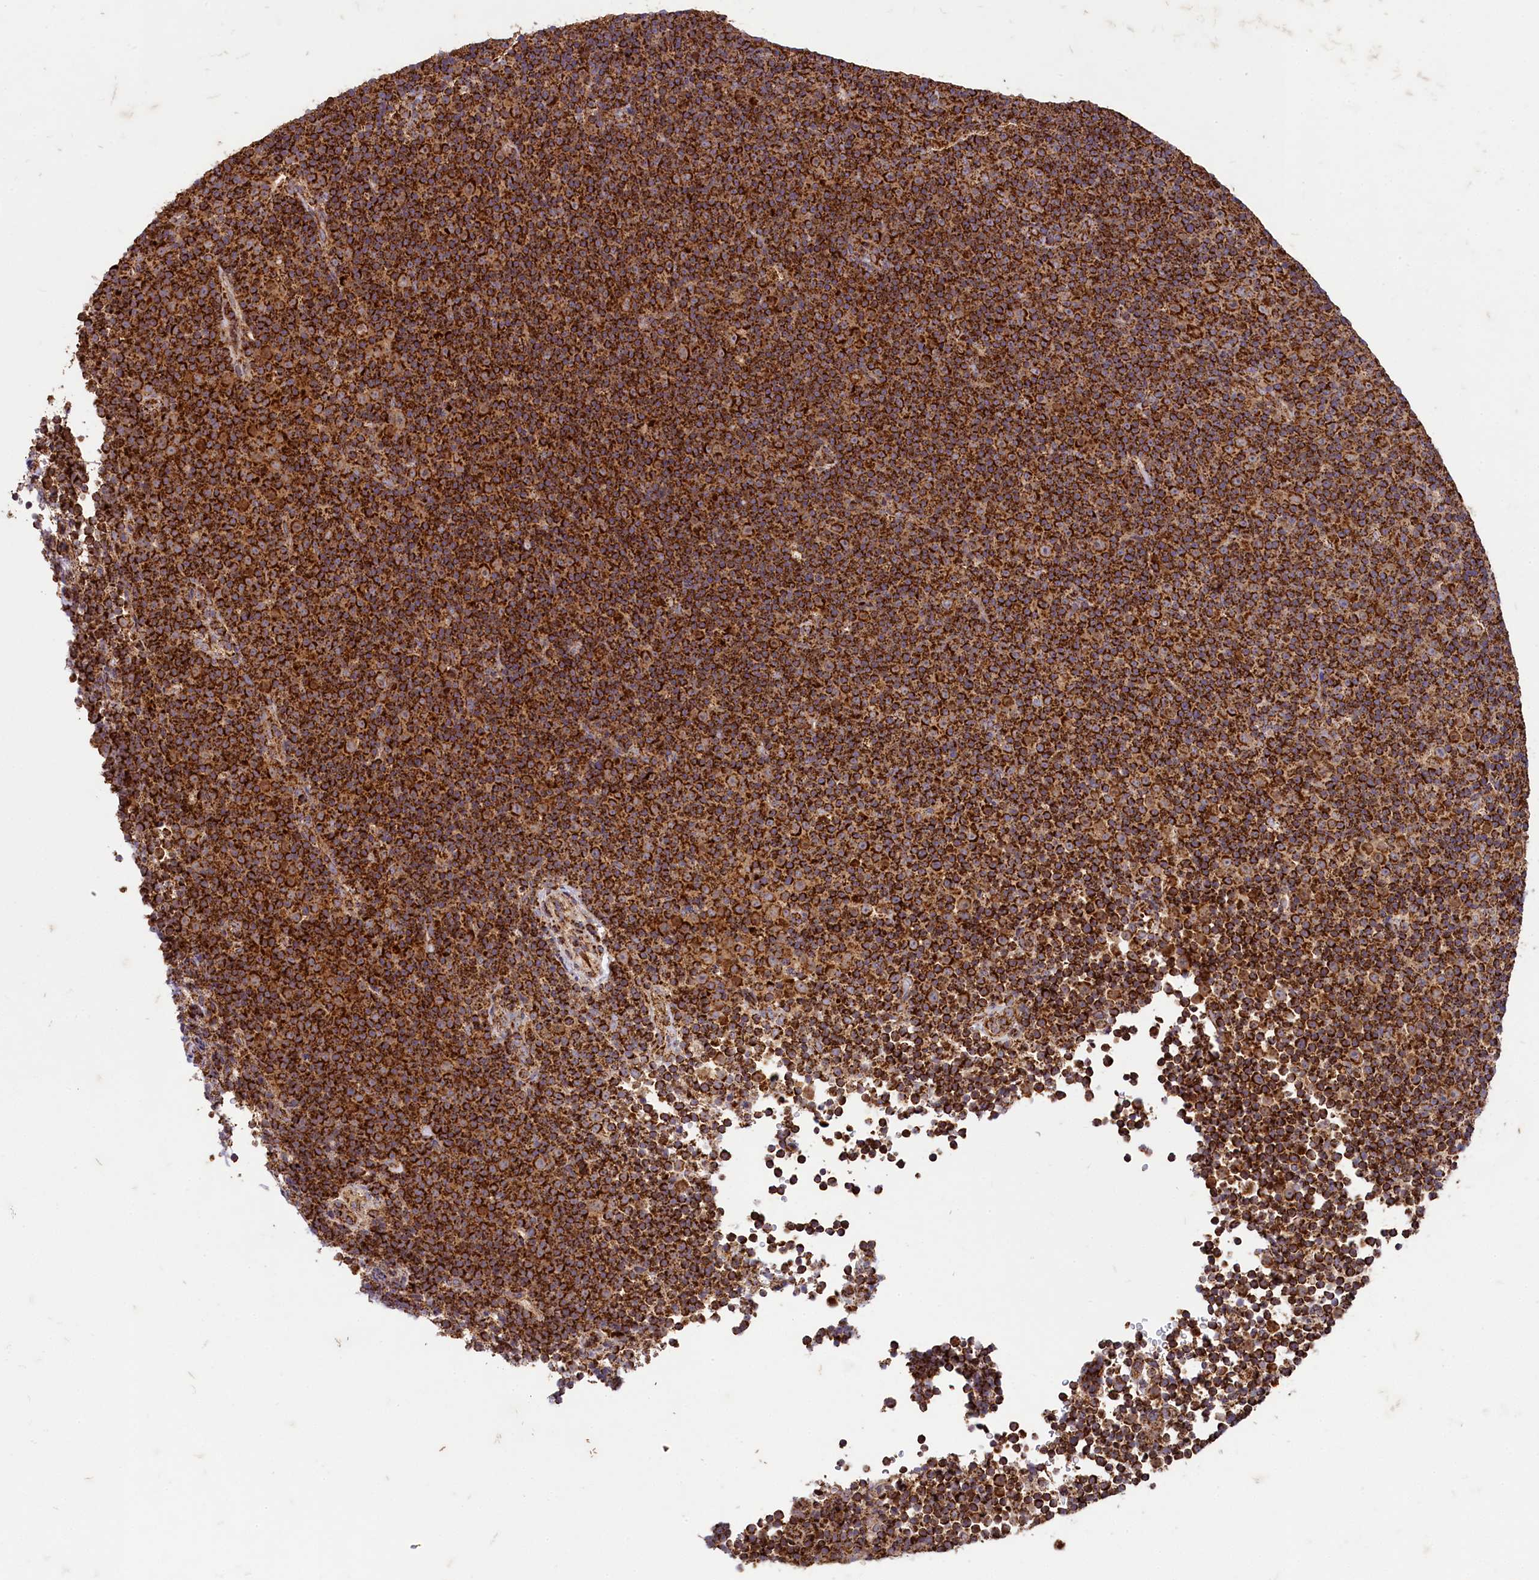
{"staining": {"intensity": "strong", "quantity": ">75%", "location": "cytoplasmic/membranous"}, "tissue": "lymphoma", "cell_type": "Tumor cells", "image_type": "cancer", "snomed": [{"axis": "morphology", "description": "Malignant lymphoma, non-Hodgkin's type, Low grade"}, {"axis": "topography", "description": "Lymph node"}], "caption": "An immunohistochemistry histopathology image of tumor tissue is shown. Protein staining in brown highlights strong cytoplasmic/membranous positivity in low-grade malignant lymphoma, non-Hodgkin's type within tumor cells.", "gene": "CLYBL", "patient": {"sex": "female", "age": 67}}